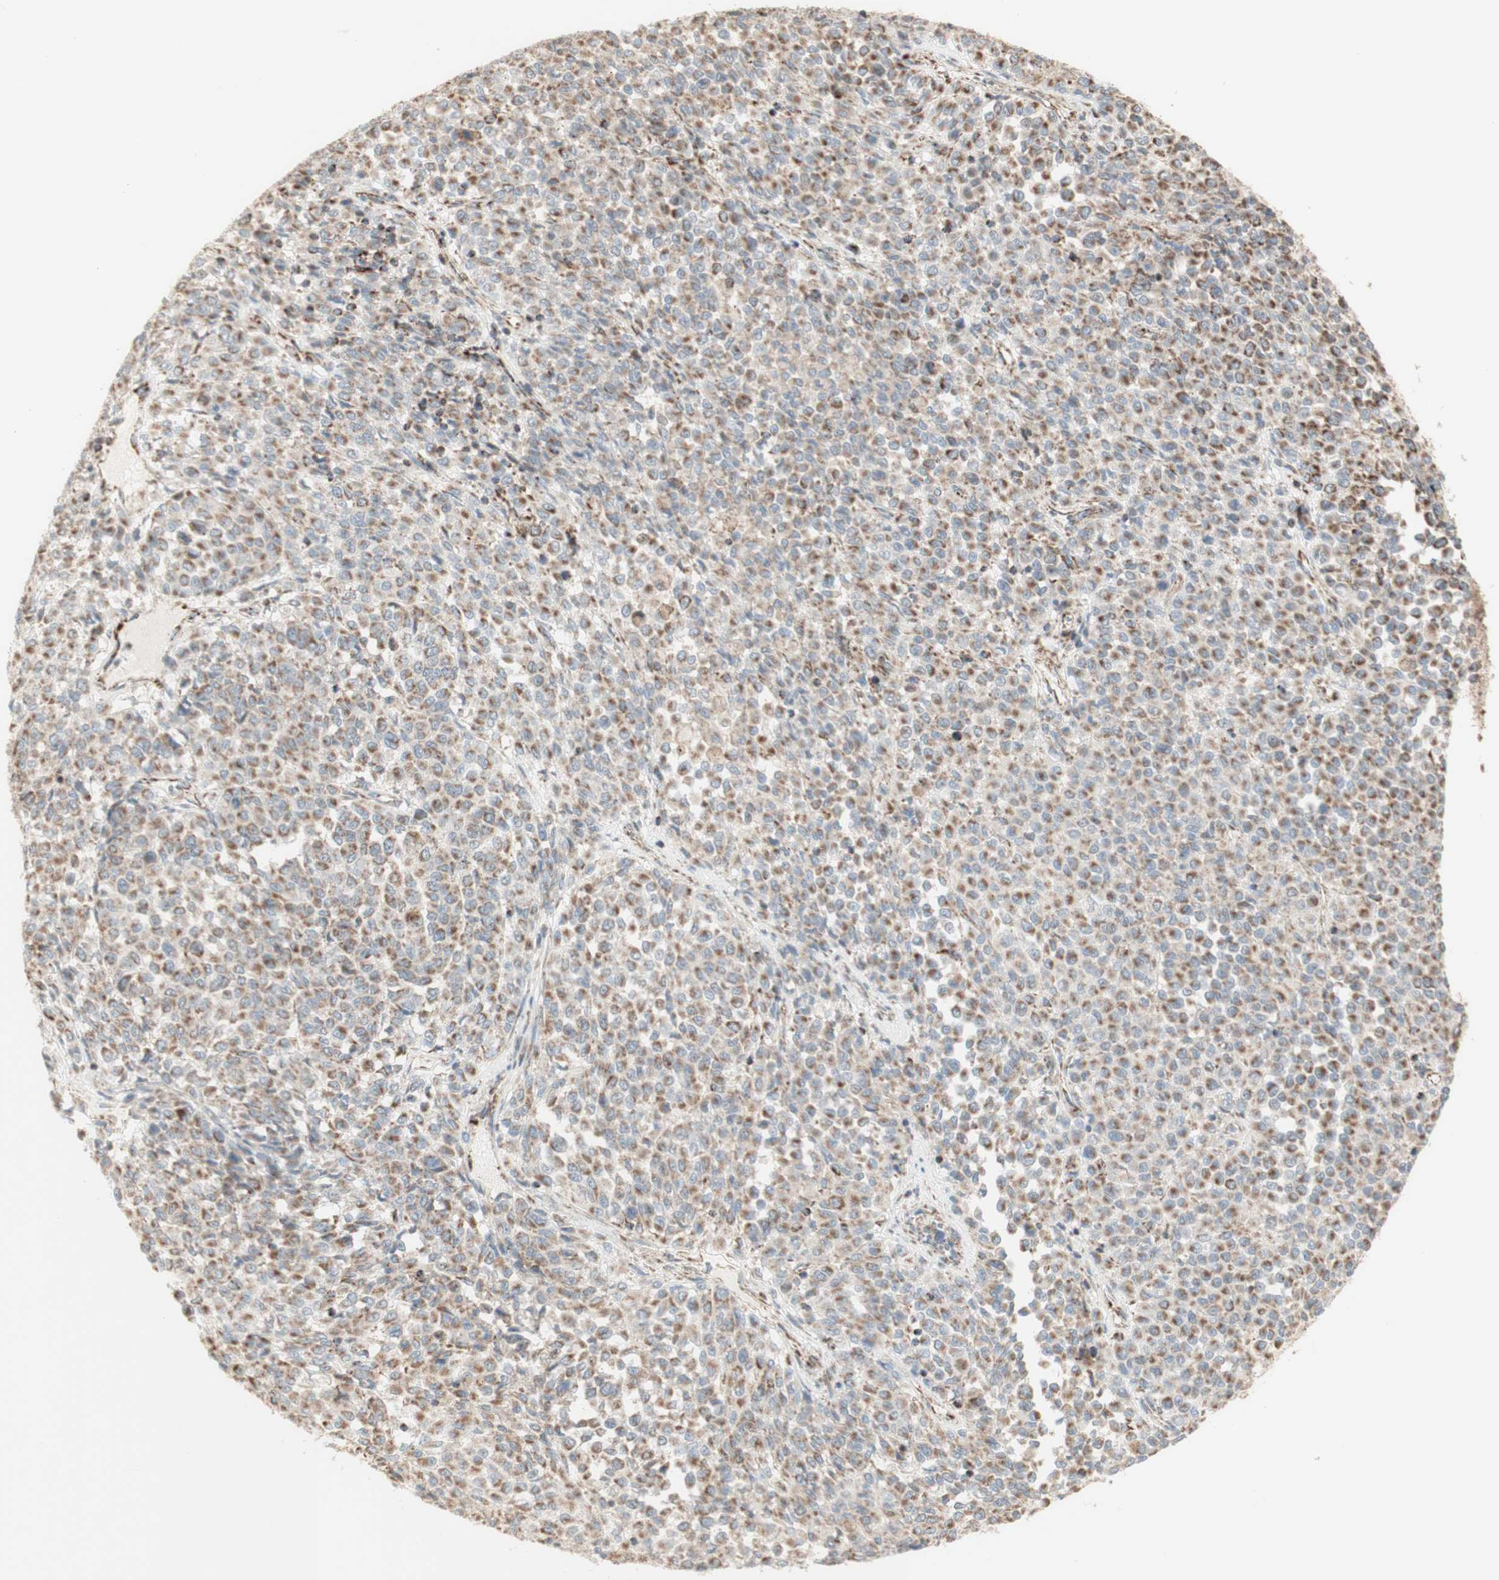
{"staining": {"intensity": "moderate", "quantity": ">75%", "location": "cytoplasmic/membranous"}, "tissue": "melanoma", "cell_type": "Tumor cells", "image_type": "cancer", "snomed": [{"axis": "morphology", "description": "Malignant melanoma, Metastatic site"}, {"axis": "topography", "description": "Pancreas"}], "caption": "Protein staining of melanoma tissue demonstrates moderate cytoplasmic/membranous positivity in approximately >75% of tumor cells. (Brightfield microscopy of DAB IHC at high magnification).", "gene": "LETM1", "patient": {"sex": "female", "age": 30}}